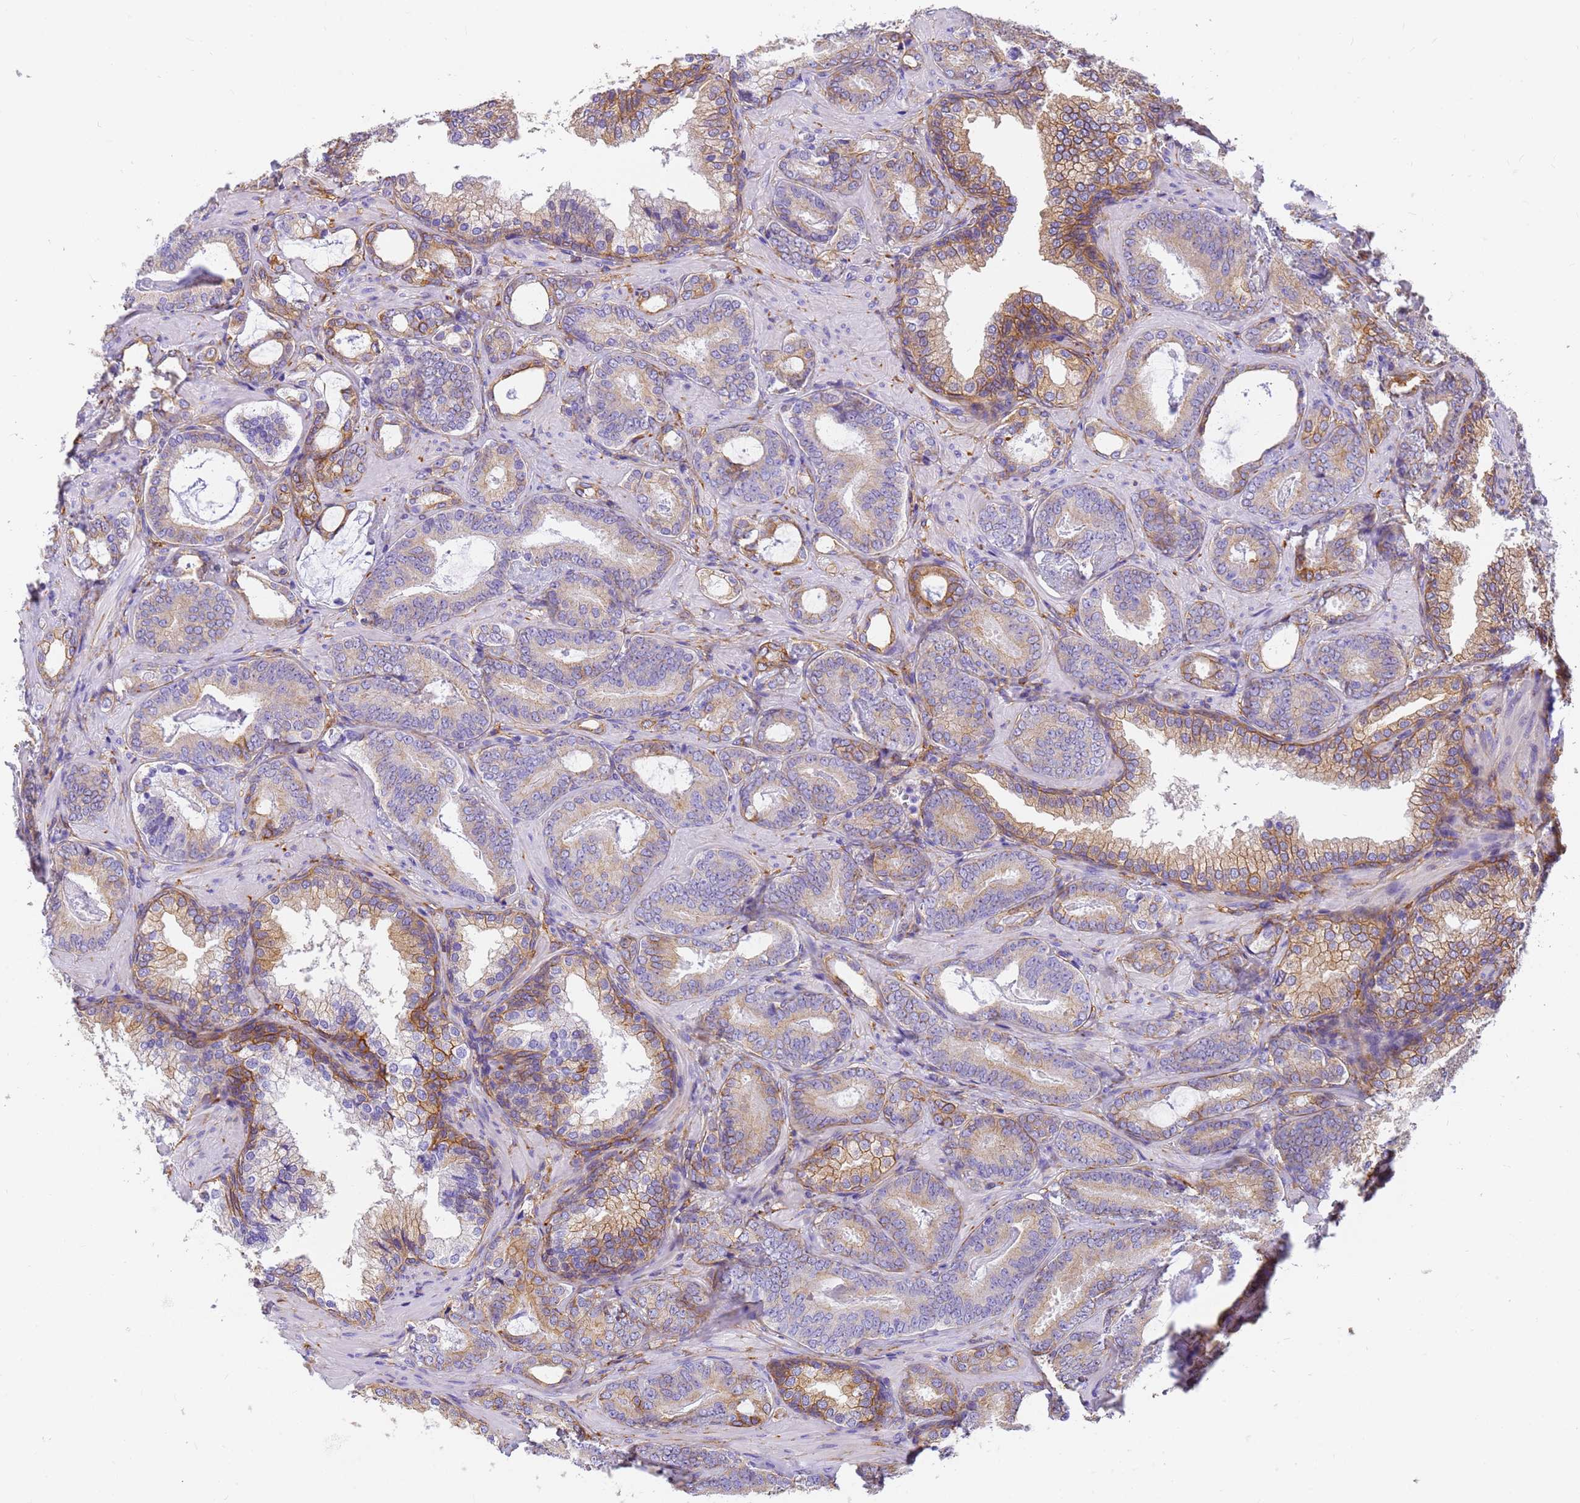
{"staining": {"intensity": "weak", "quantity": ">75%", "location": "cytoplasmic/membranous"}, "tissue": "prostate cancer", "cell_type": "Tumor cells", "image_type": "cancer", "snomed": [{"axis": "morphology", "description": "Adenocarcinoma, Low grade"}, {"axis": "topography", "description": "Prostate"}], "caption": "A brown stain highlights weak cytoplasmic/membranous staining of a protein in prostate low-grade adenocarcinoma tumor cells.", "gene": "MVB12A", "patient": {"sex": "male", "age": 60}}